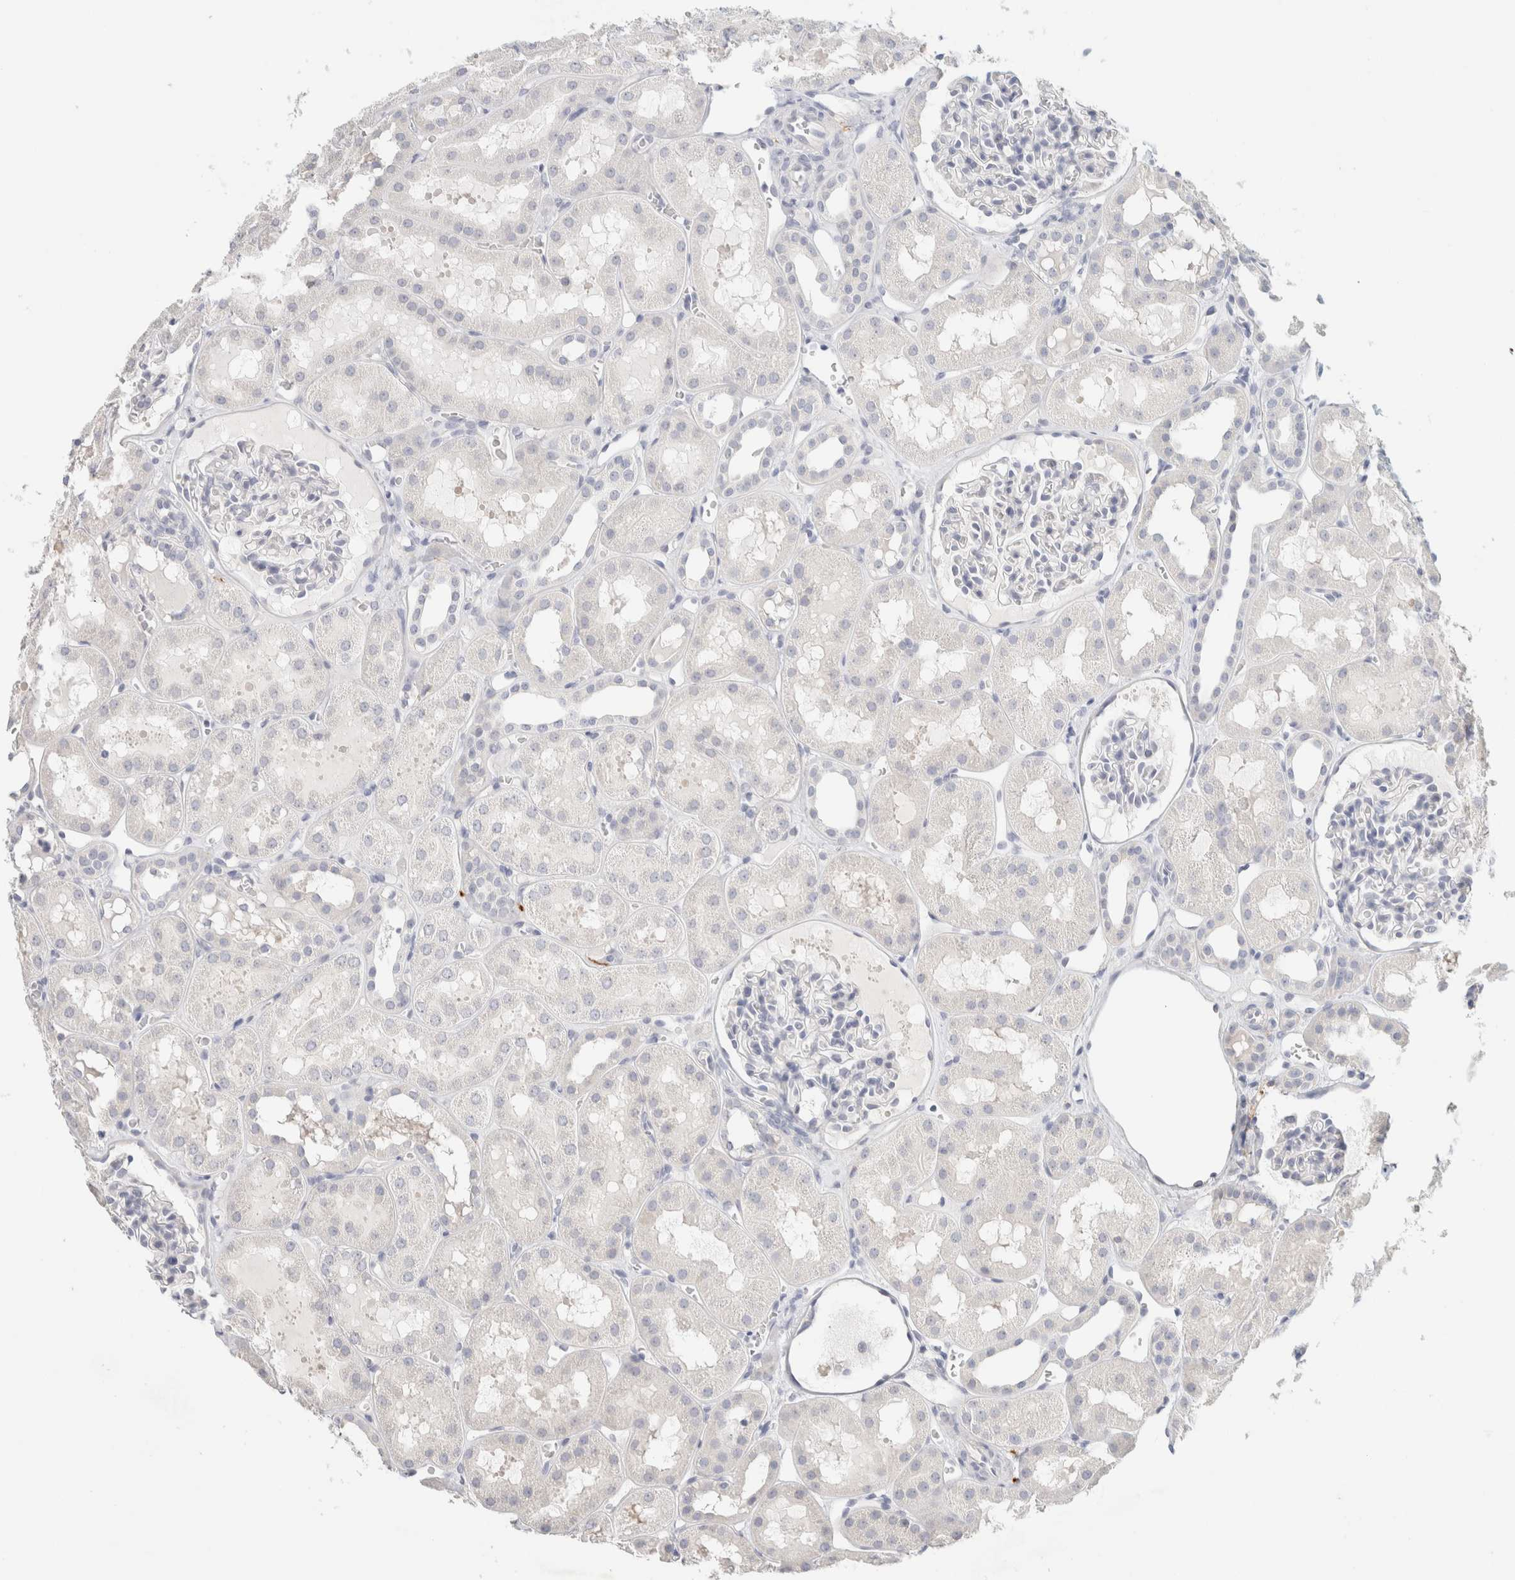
{"staining": {"intensity": "negative", "quantity": "none", "location": "none"}, "tissue": "kidney", "cell_type": "Cells in glomeruli", "image_type": "normal", "snomed": [{"axis": "morphology", "description": "Normal tissue, NOS"}, {"axis": "topography", "description": "Kidney"}, {"axis": "topography", "description": "Urinary bladder"}], "caption": "IHC of unremarkable kidney reveals no positivity in cells in glomeruli. Brightfield microscopy of IHC stained with DAB (3,3'-diaminobenzidine) (brown) and hematoxylin (blue), captured at high magnification.", "gene": "NEFM", "patient": {"sex": "male", "age": 16}}